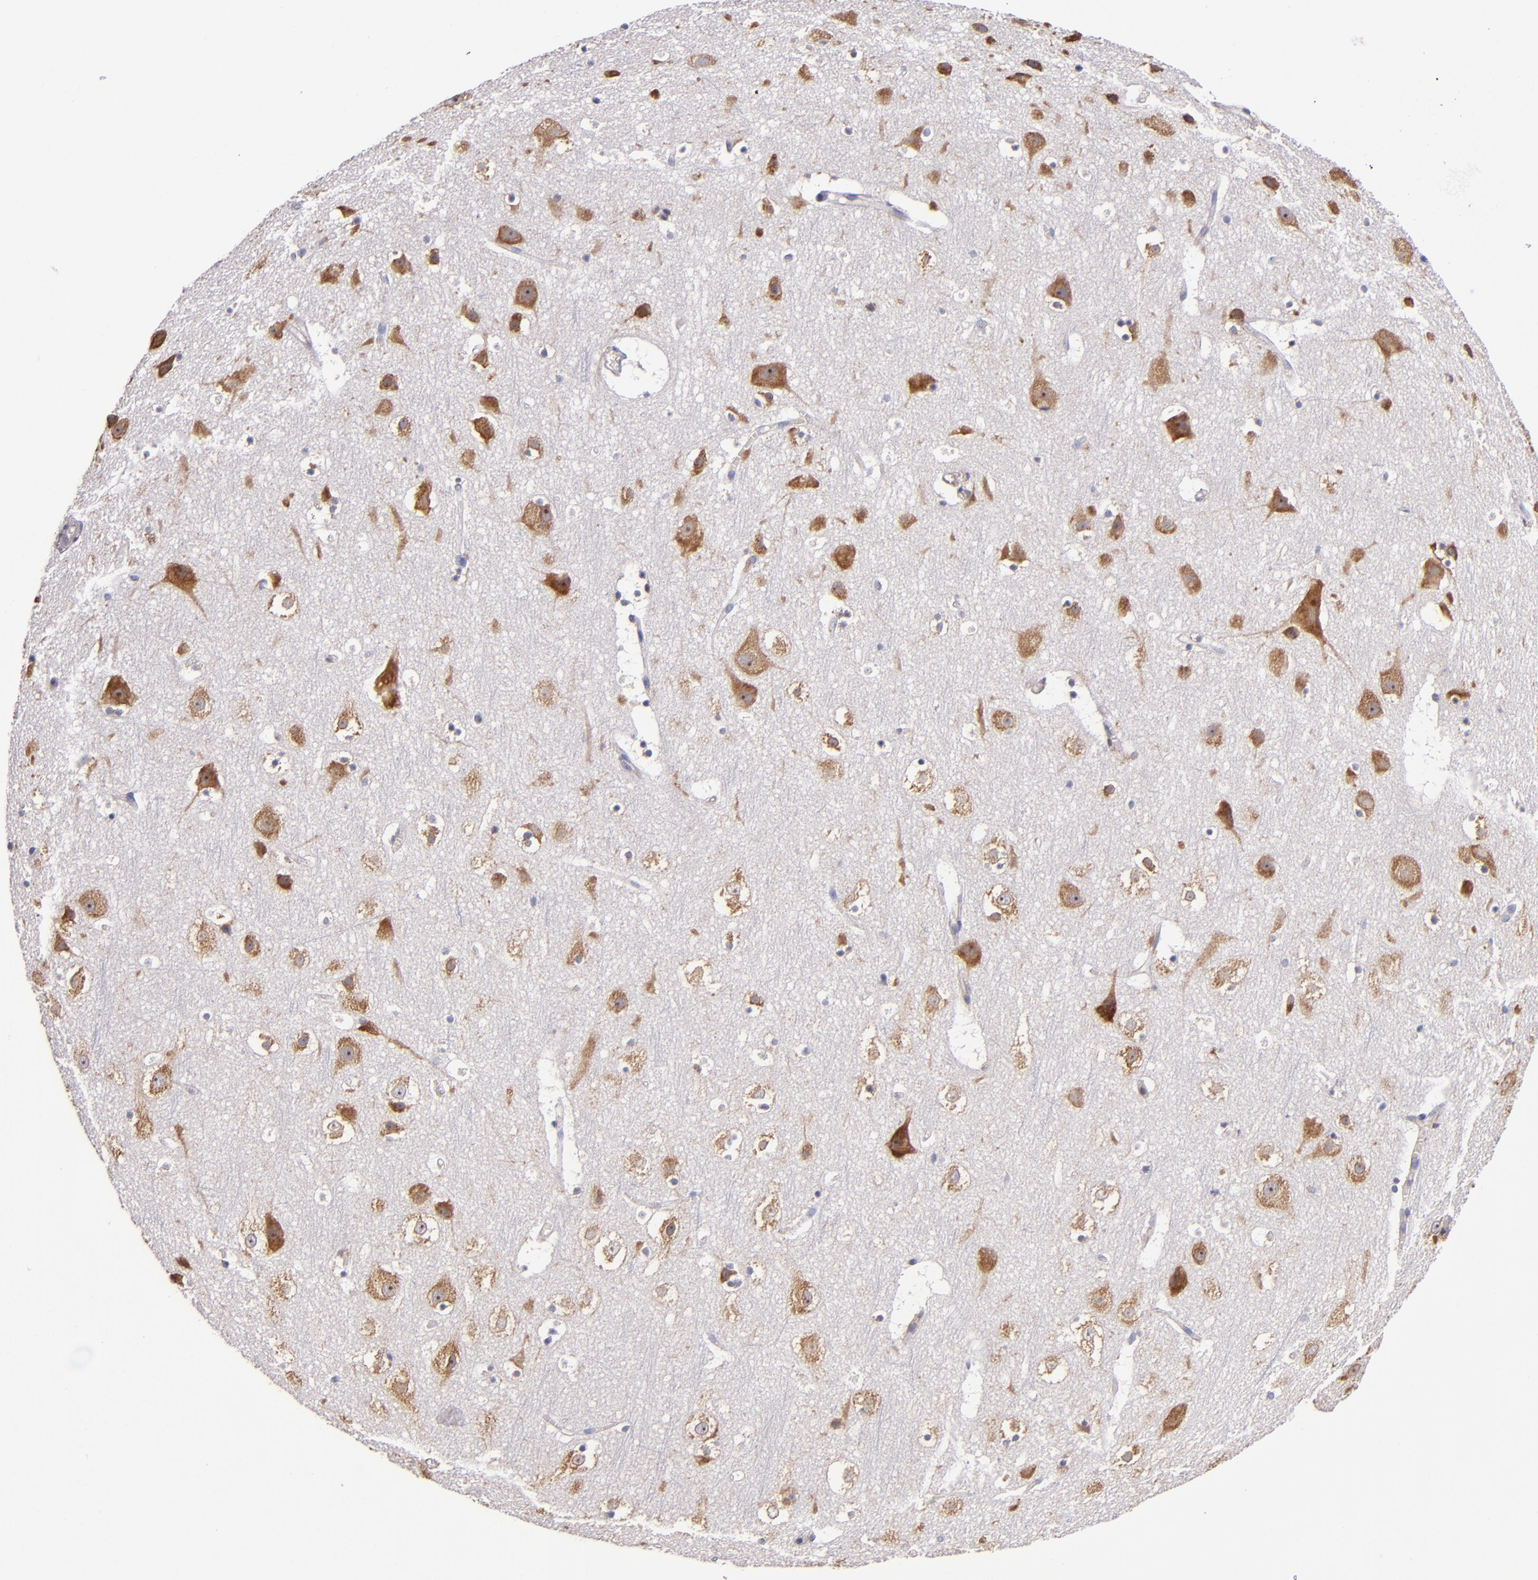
{"staining": {"intensity": "negative", "quantity": "none", "location": "none"}, "tissue": "cerebral cortex", "cell_type": "Endothelial cells", "image_type": "normal", "snomed": [{"axis": "morphology", "description": "Normal tissue, NOS"}, {"axis": "topography", "description": "Cerebral cortex"}], "caption": "This is an IHC photomicrograph of normal cerebral cortex. There is no staining in endothelial cells.", "gene": "EIF4ENIF1", "patient": {"sex": "male", "age": 45}}